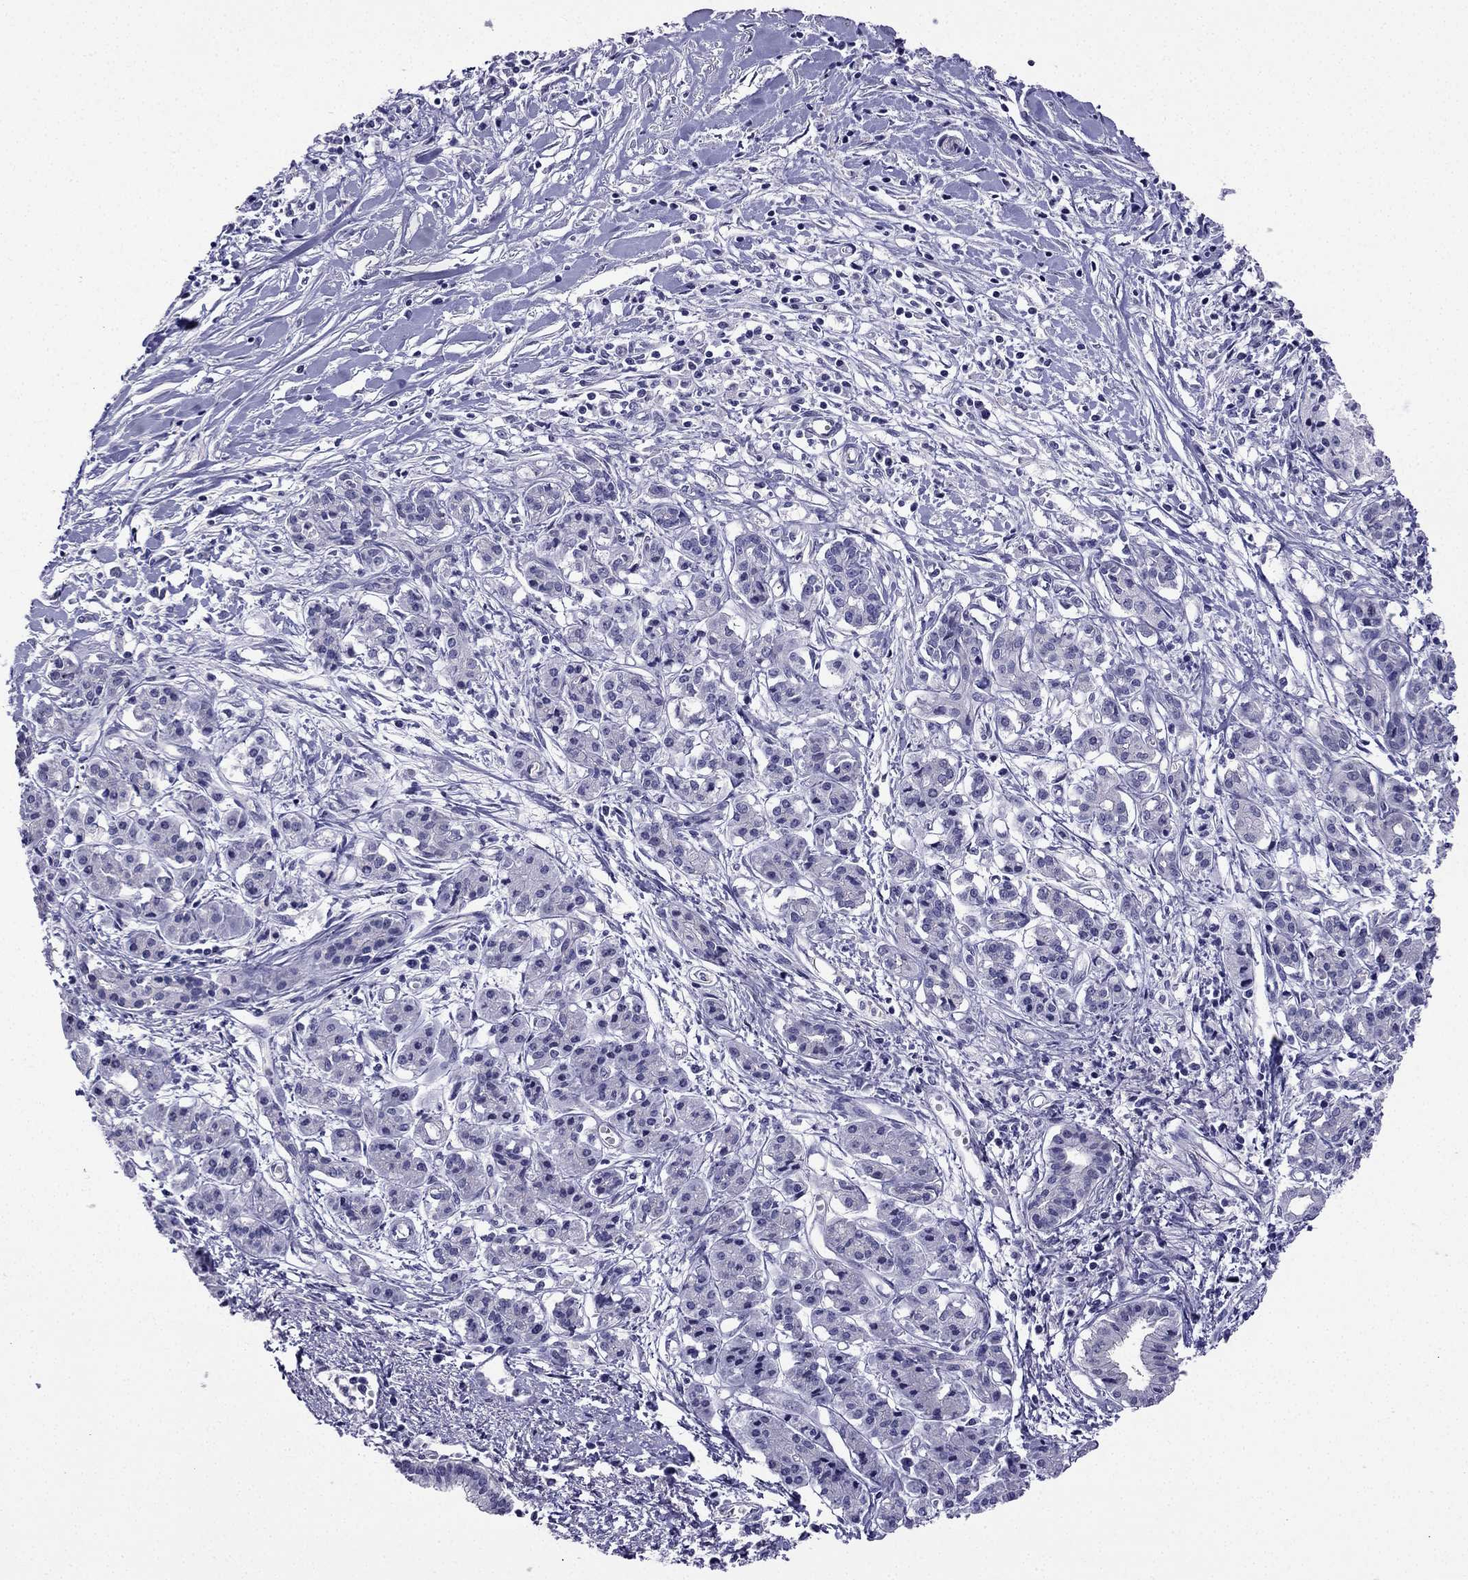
{"staining": {"intensity": "negative", "quantity": "none", "location": "none"}, "tissue": "pancreatic cancer", "cell_type": "Tumor cells", "image_type": "cancer", "snomed": [{"axis": "morphology", "description": "Adenocarcinoma, NOS"}, {"axis": "topography", "description": "Pancreas"}], "caption": "IHC image of neoplastic tissue: human pancreatic cancer stained with DAB (3,3'-diaminobenzidine) shows no significant protein staining in tumor cells.", "gene": "KCNJ10", "patient": {"sex": "male", "age": 48}}